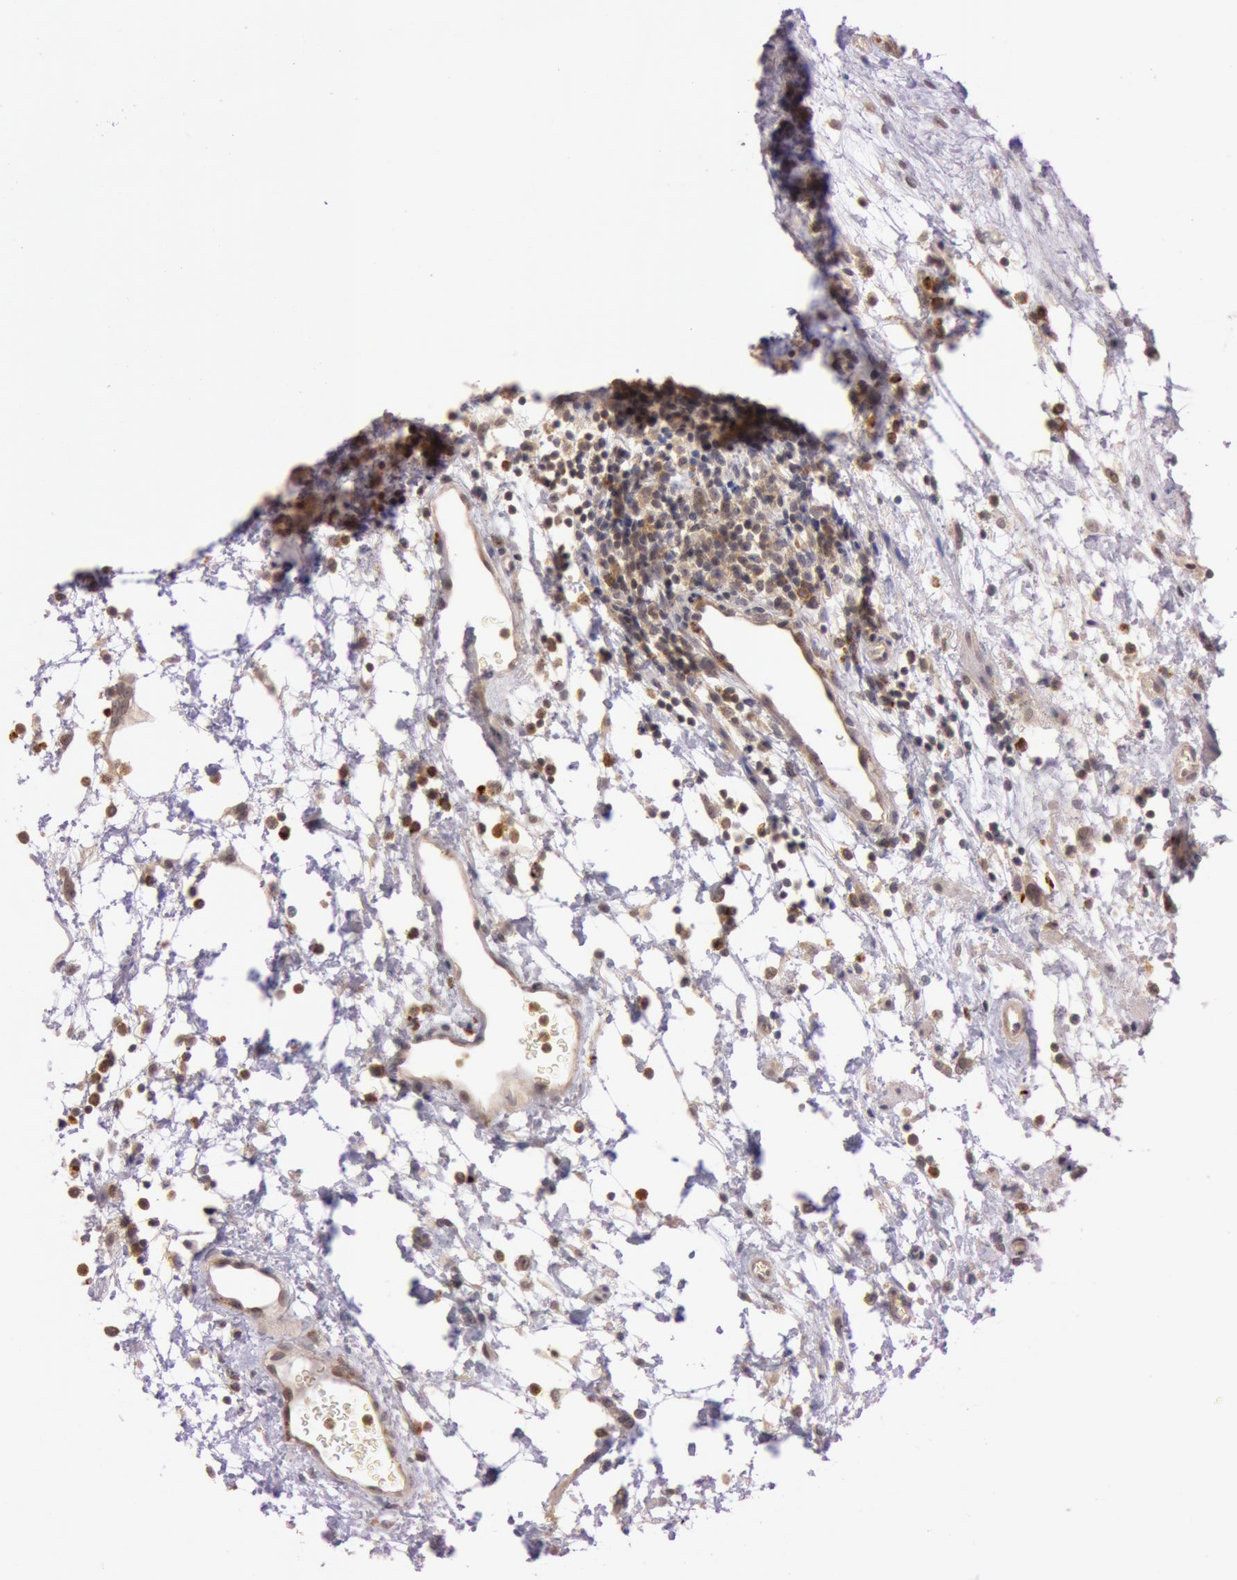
{"staining": {"intensity": "moderate", "quantity": ">75%", "location": "cytoplasmic/membranous"}, "tissue": "urinary bladder", "cell_type": "Urothelial cells", "image_type": "normal", "snomed": [{"axis": "morphology", "description": "Normal tissue, NOS"}, {"axis": "topography", "description": "Smooth muscle"}, {"axis": "topography", "description": "Urinary bladder"}], "caption": "High-power microscopy captured an immunohistochemistry image of benign urinary bladder, revealing moderate cytoplasmic/membranous expression in approximately >75% of urothelial cells.", "gene": "ATG2B", "patient": {"sex": "male", "age": 35}}